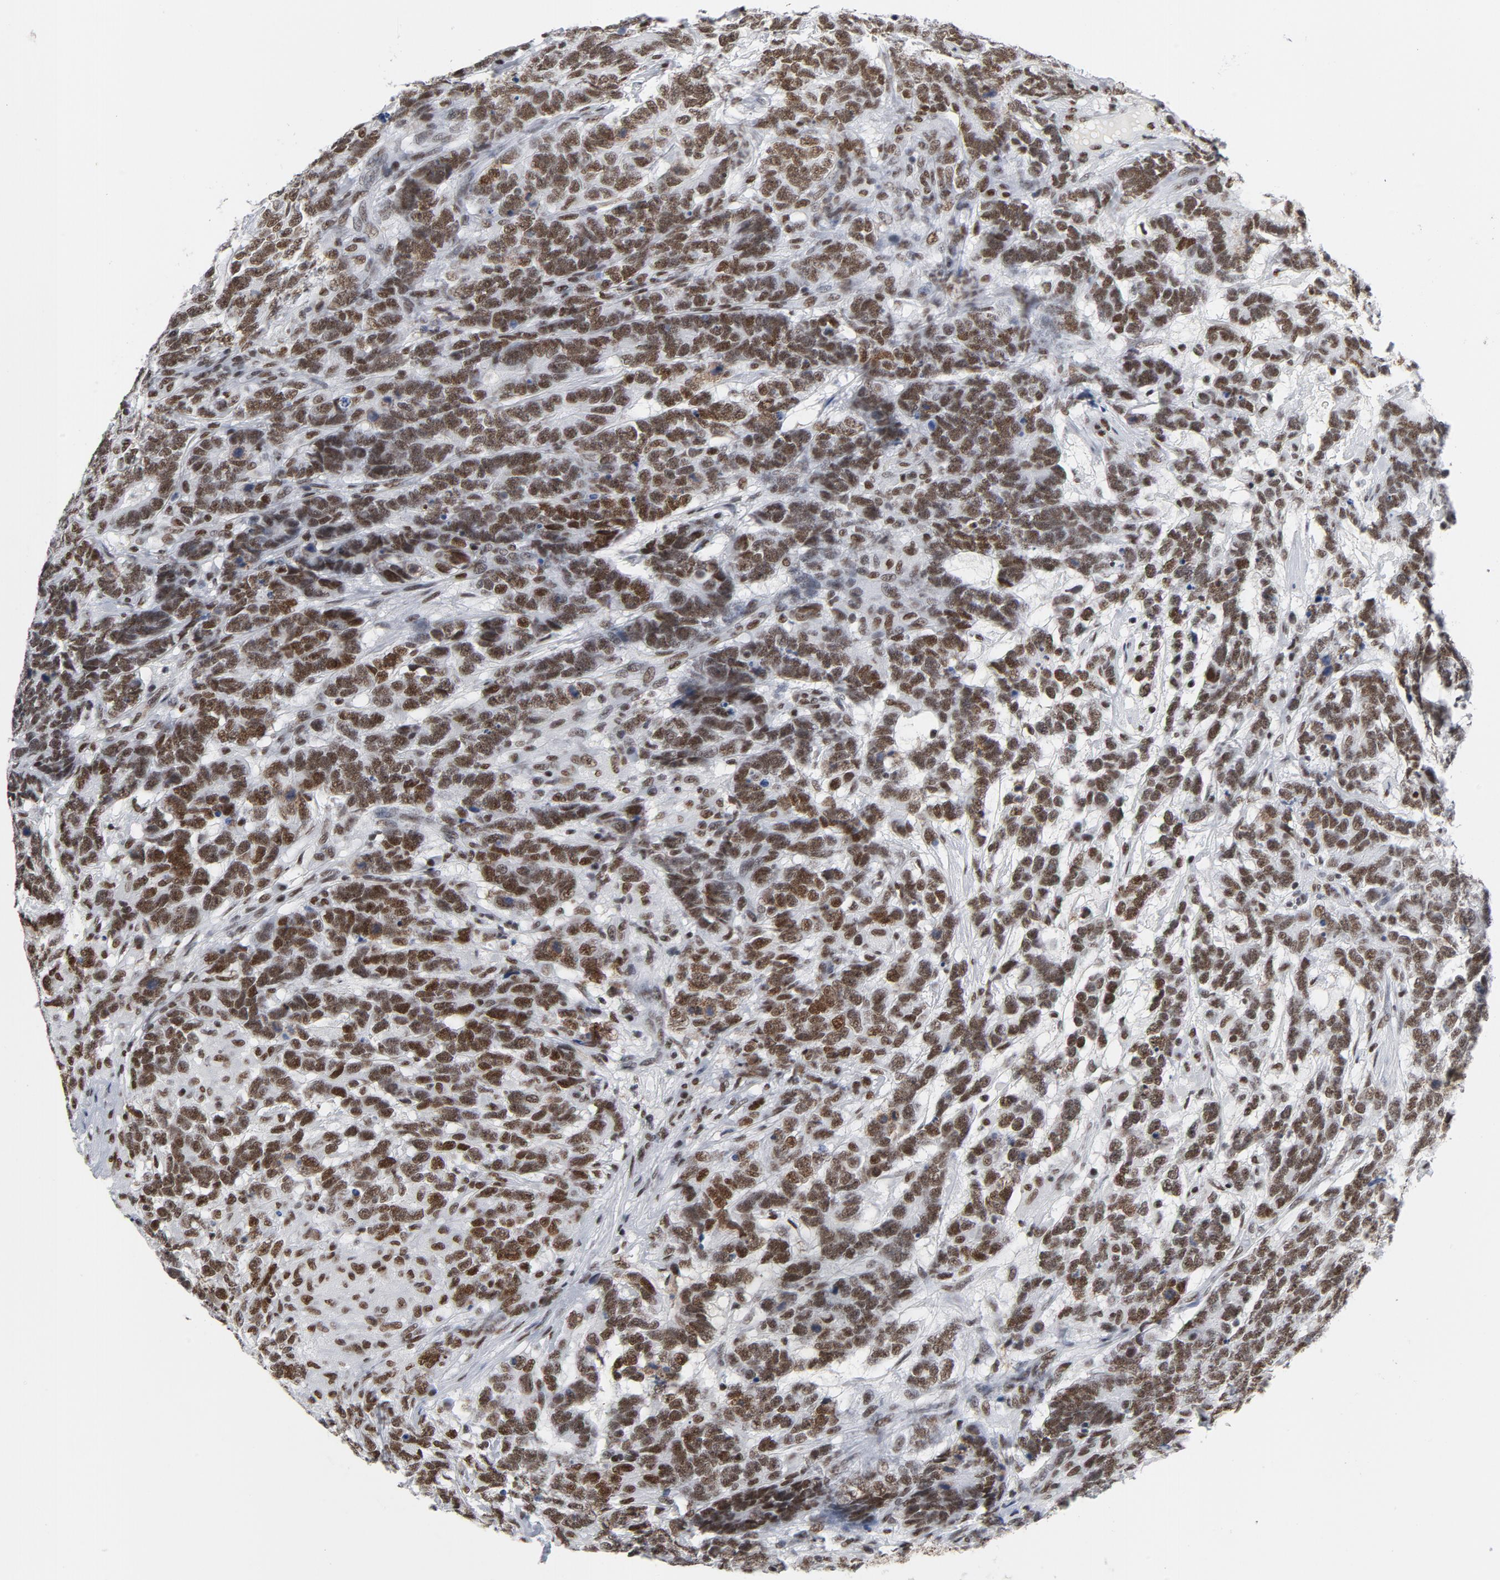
{"staining": {"intensity": "moderate", "quantity": ">75%", "location": "nuclear"}, "tissue": "testis cancer", "cell_type": "Tumor cells", "image_type": "cancer", "snomed": [{"axis": "morphology", "description": "Carcinoma, Embryonal, NOS"}, {"axis": "topography", "description": "Testis"}], "caption": "A brown stain shows moderate nuclear staining of a protein in human testis cancer tumor cells.", "gene": "CSTF2", "patient": {"sex": "male", "age": 26}}